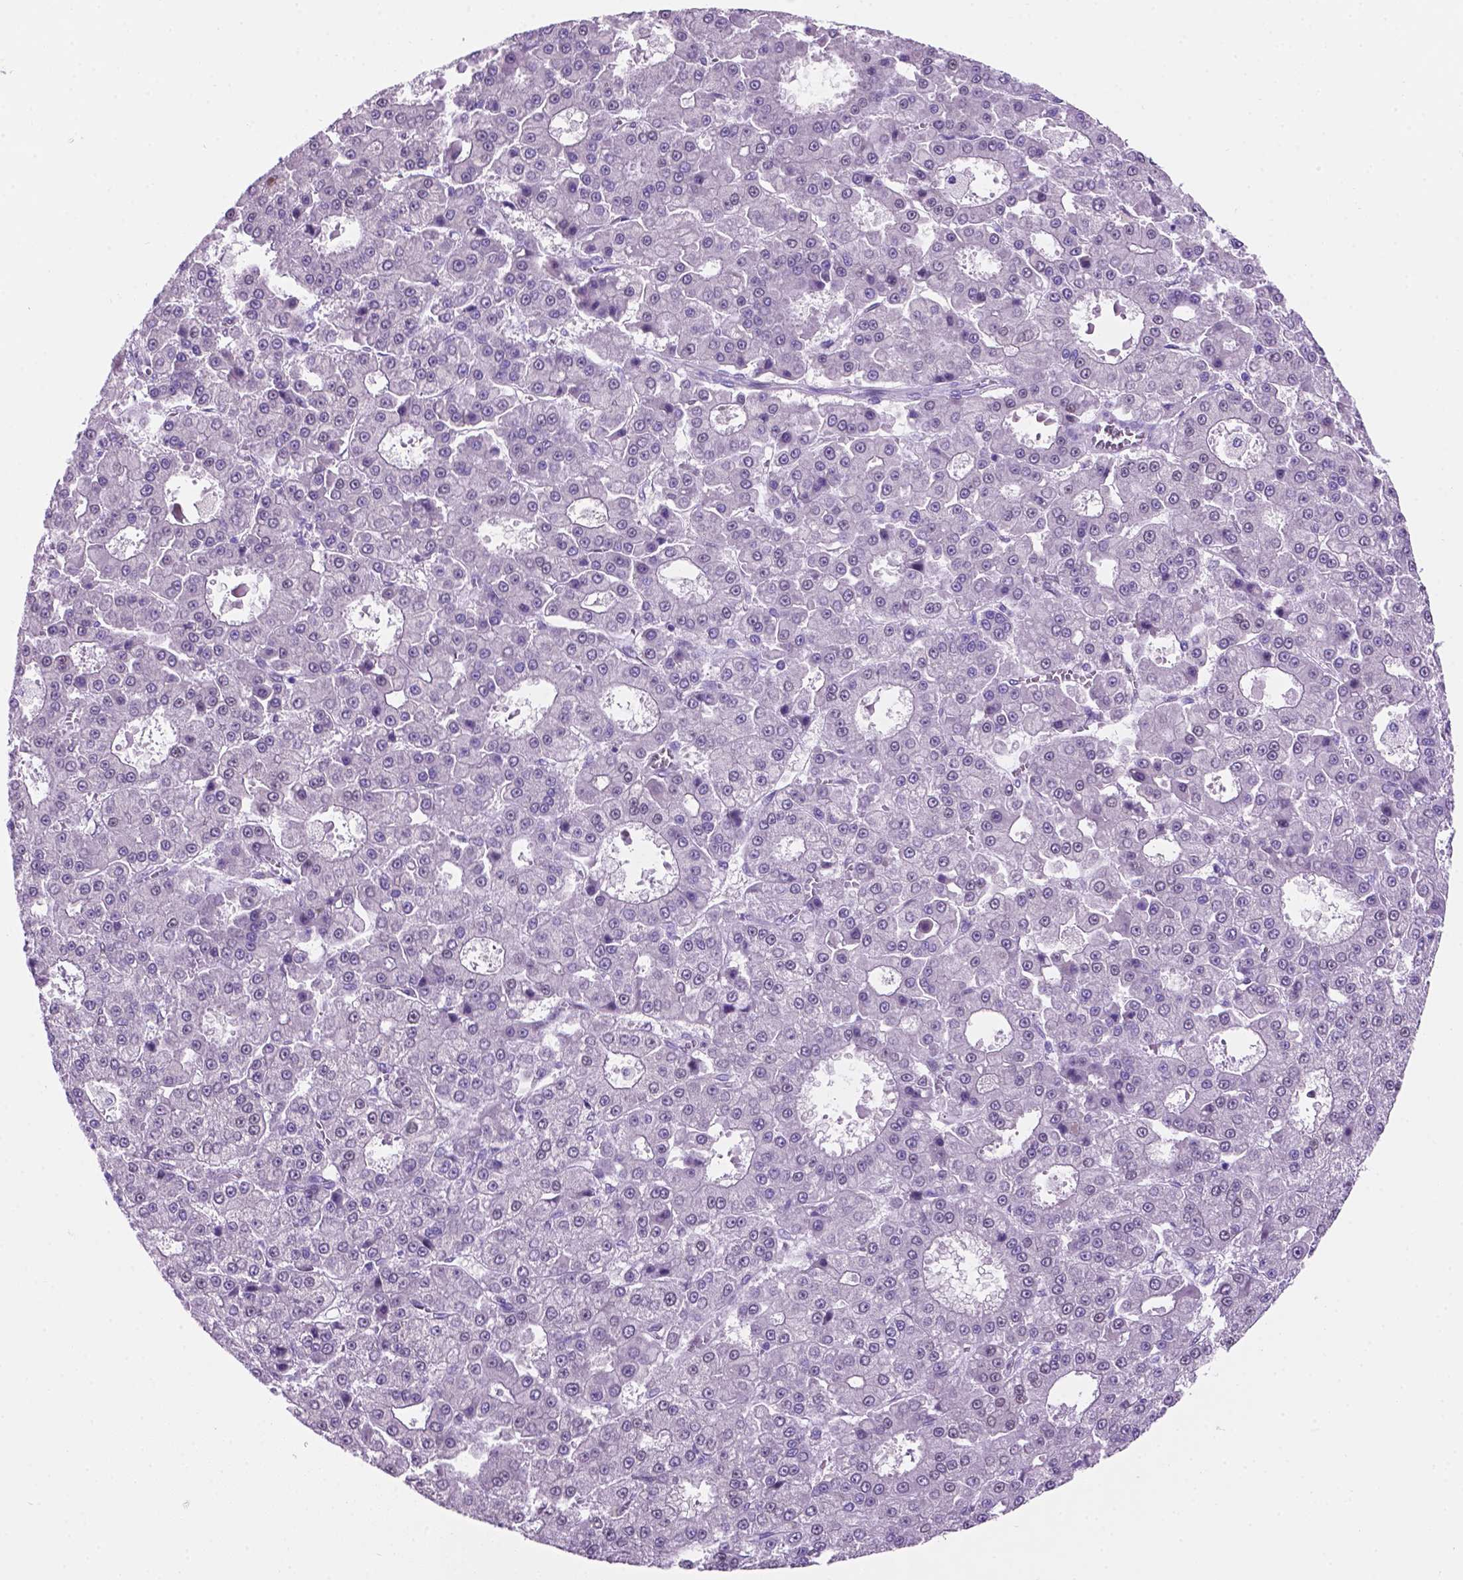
{"staining": {"intensity": "negative", "quantity": "none", "location": "none"}, "tissue": "liver cancer", "cell_type": "Tumor cells", "image_type": "cancer", "snomed": [{"axis": "morphology", "description": "Carcinoma, Hepatocellular, NOS"}, {"axis": "topography", "description": "Liver"}], "caption": "This is a micrograph of immunohistochemistry (IHC) staining of hepatocellular carcinoma (liver), which shows no staining in tumor cells.", "gene": "TMEM210", "patient": {"sex": "male", "age": 70}}